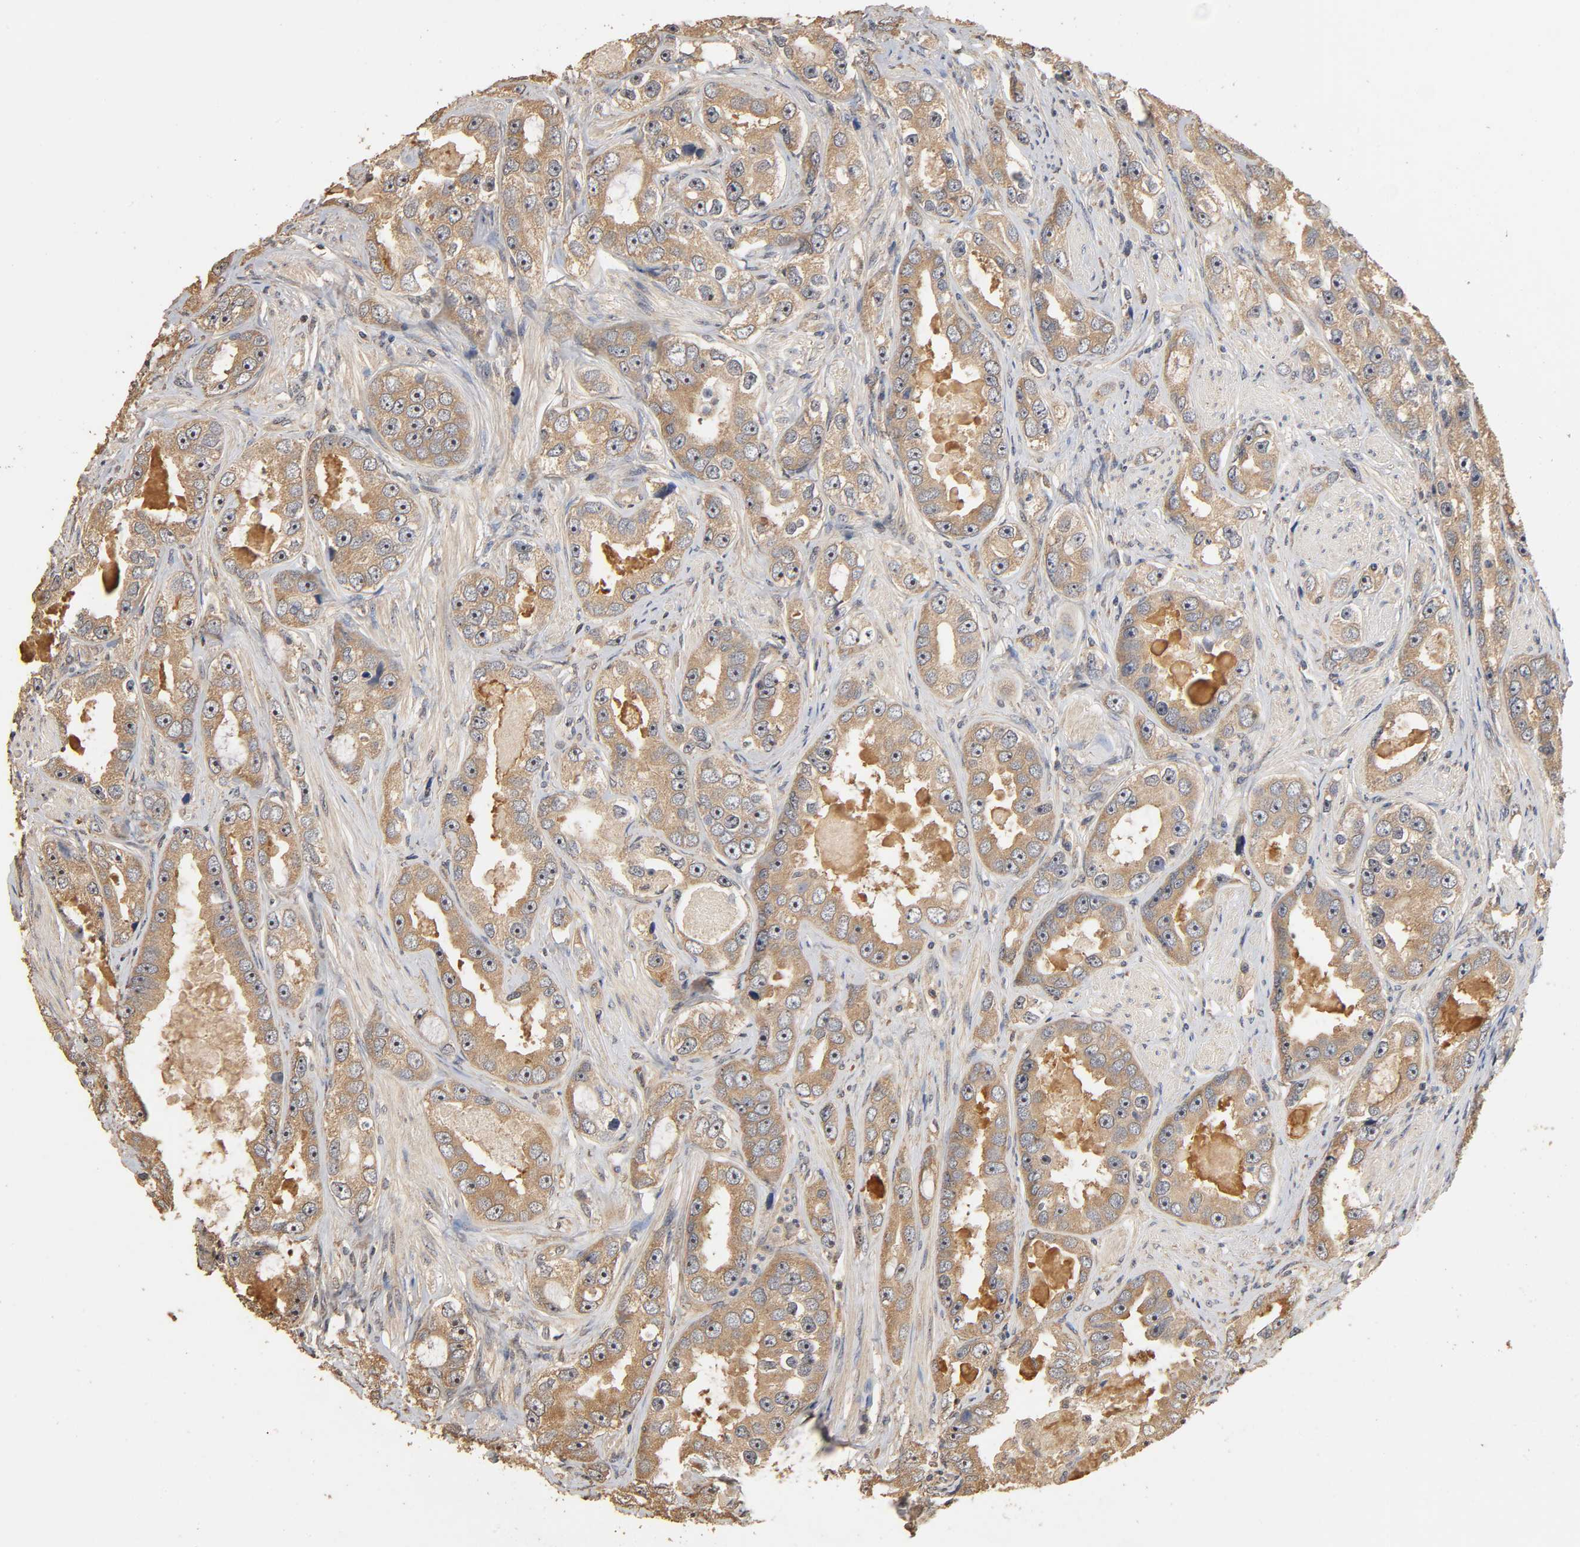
{"staining": {"intensity": "moderate", "quantity": ">75%", "location": "cytoplasmic/membranous"}, "tissue": "prostate cancer", "cell_type": "Tumor cells", "image_type": "cancer", "snomed": [{"axis": "morphology", "description": "Adenocarcinoma, High grade"}, {"axis": "topography", "description": "Prostate"}], "caption": "Tumor cells display medium levels of moderate cytoplasmic/membranous staining in about >75% of cells in prostate high-grade adenocarcinoma.", "gene": "ARHGEF7", "patient": {"sex": "male", "age": 63}}